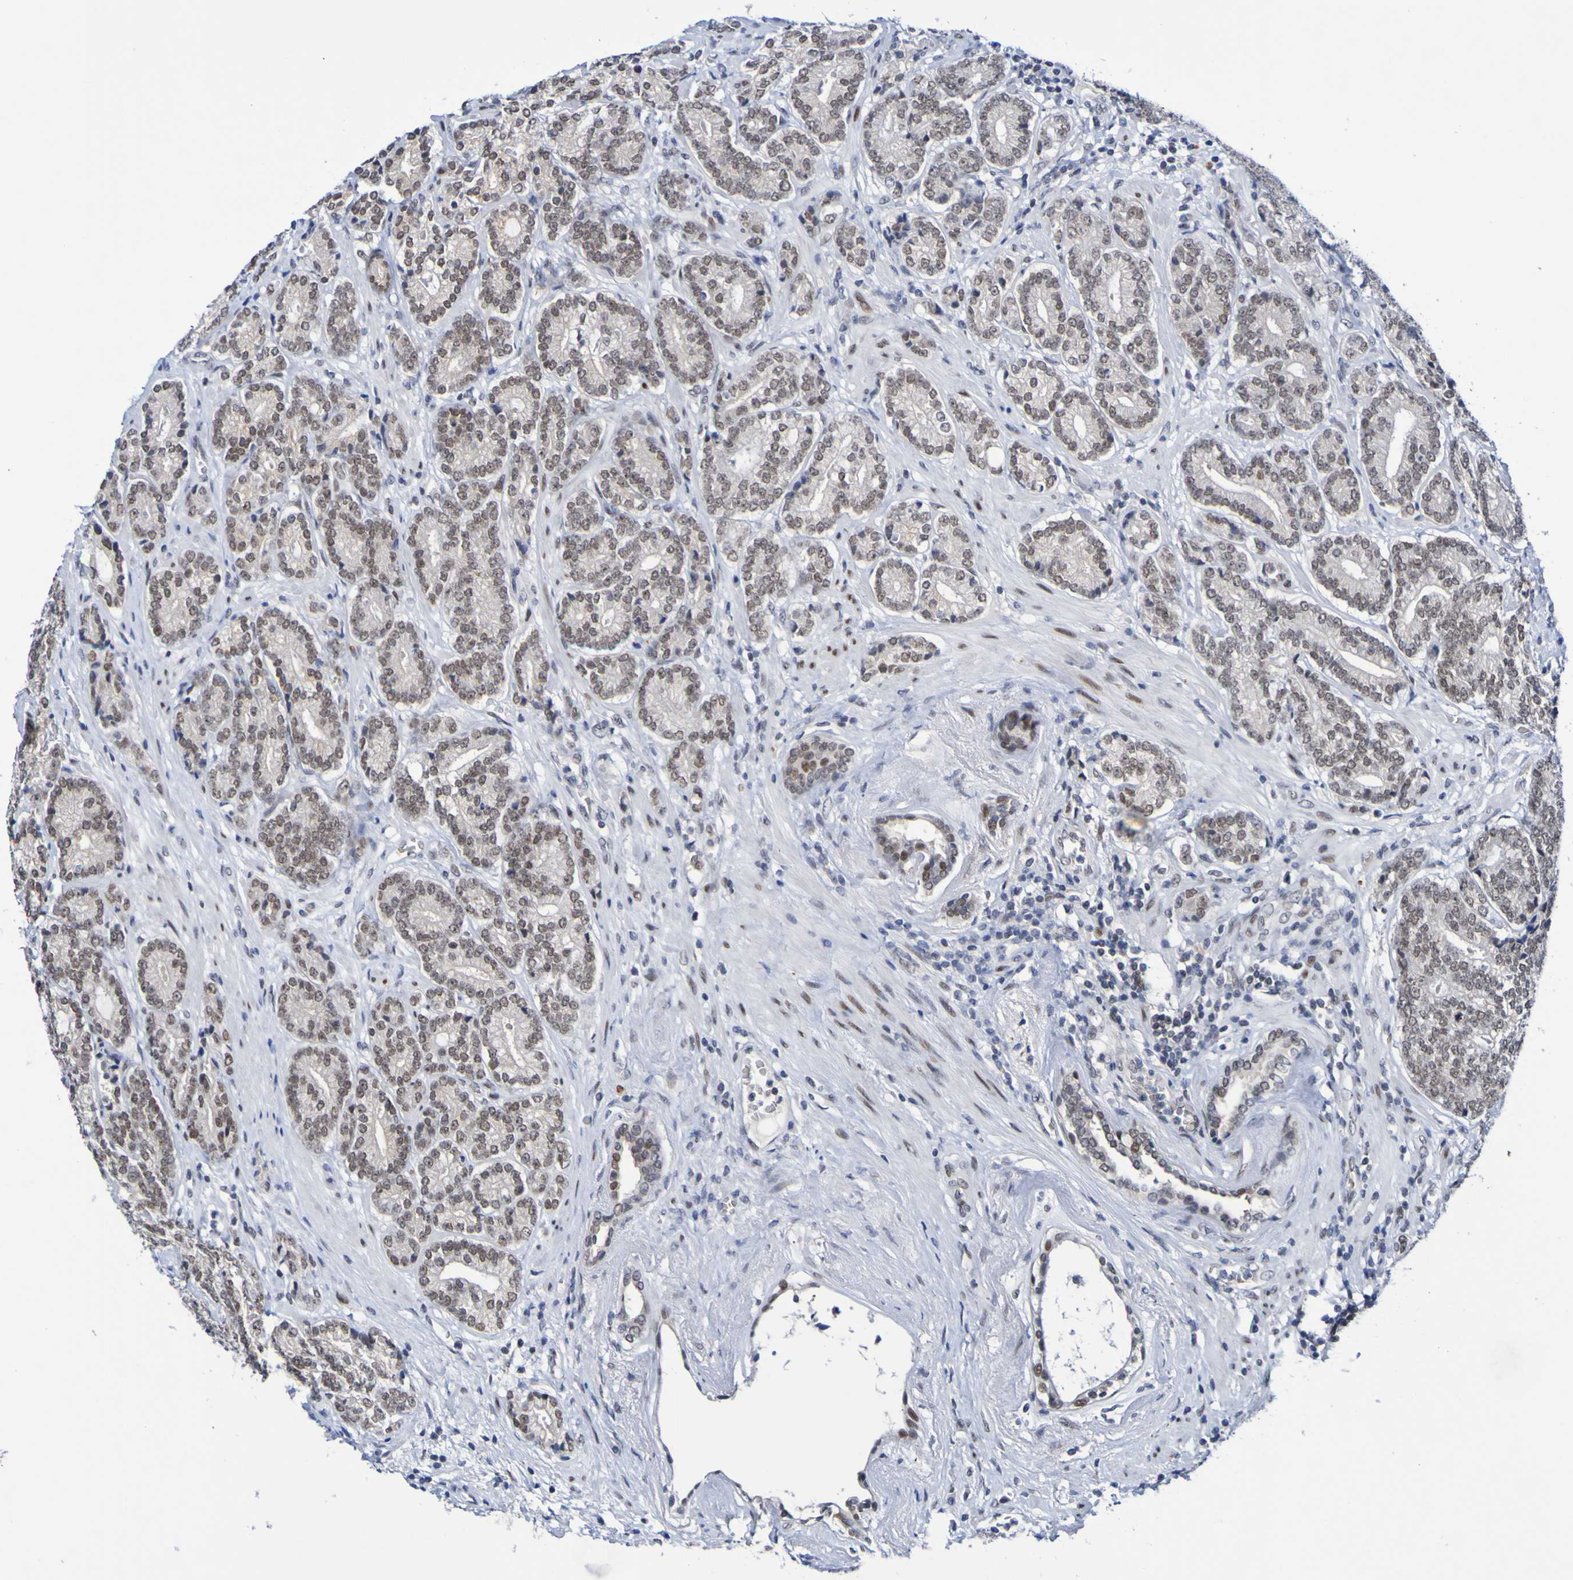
{"staining": {"intensity": "moderate", "quantity": "25%-75%", "location": "nuclear"}, "tissue": "prostate cancer", "cell_type": "Tumor cells", "image_type": "cancer", "snomed": [{"axis": "morphology", "description": "Adenocarcinoma, High grade"}, {"axis": "topography", "description": "Prostate"}], "caption": "A histopathology image of prostate cancer stained for a protein exhibits moderate nuclear brown staining in tumor cells.", "gene": "PCGF1", "patient": {"sex": "male", "age": 61}}